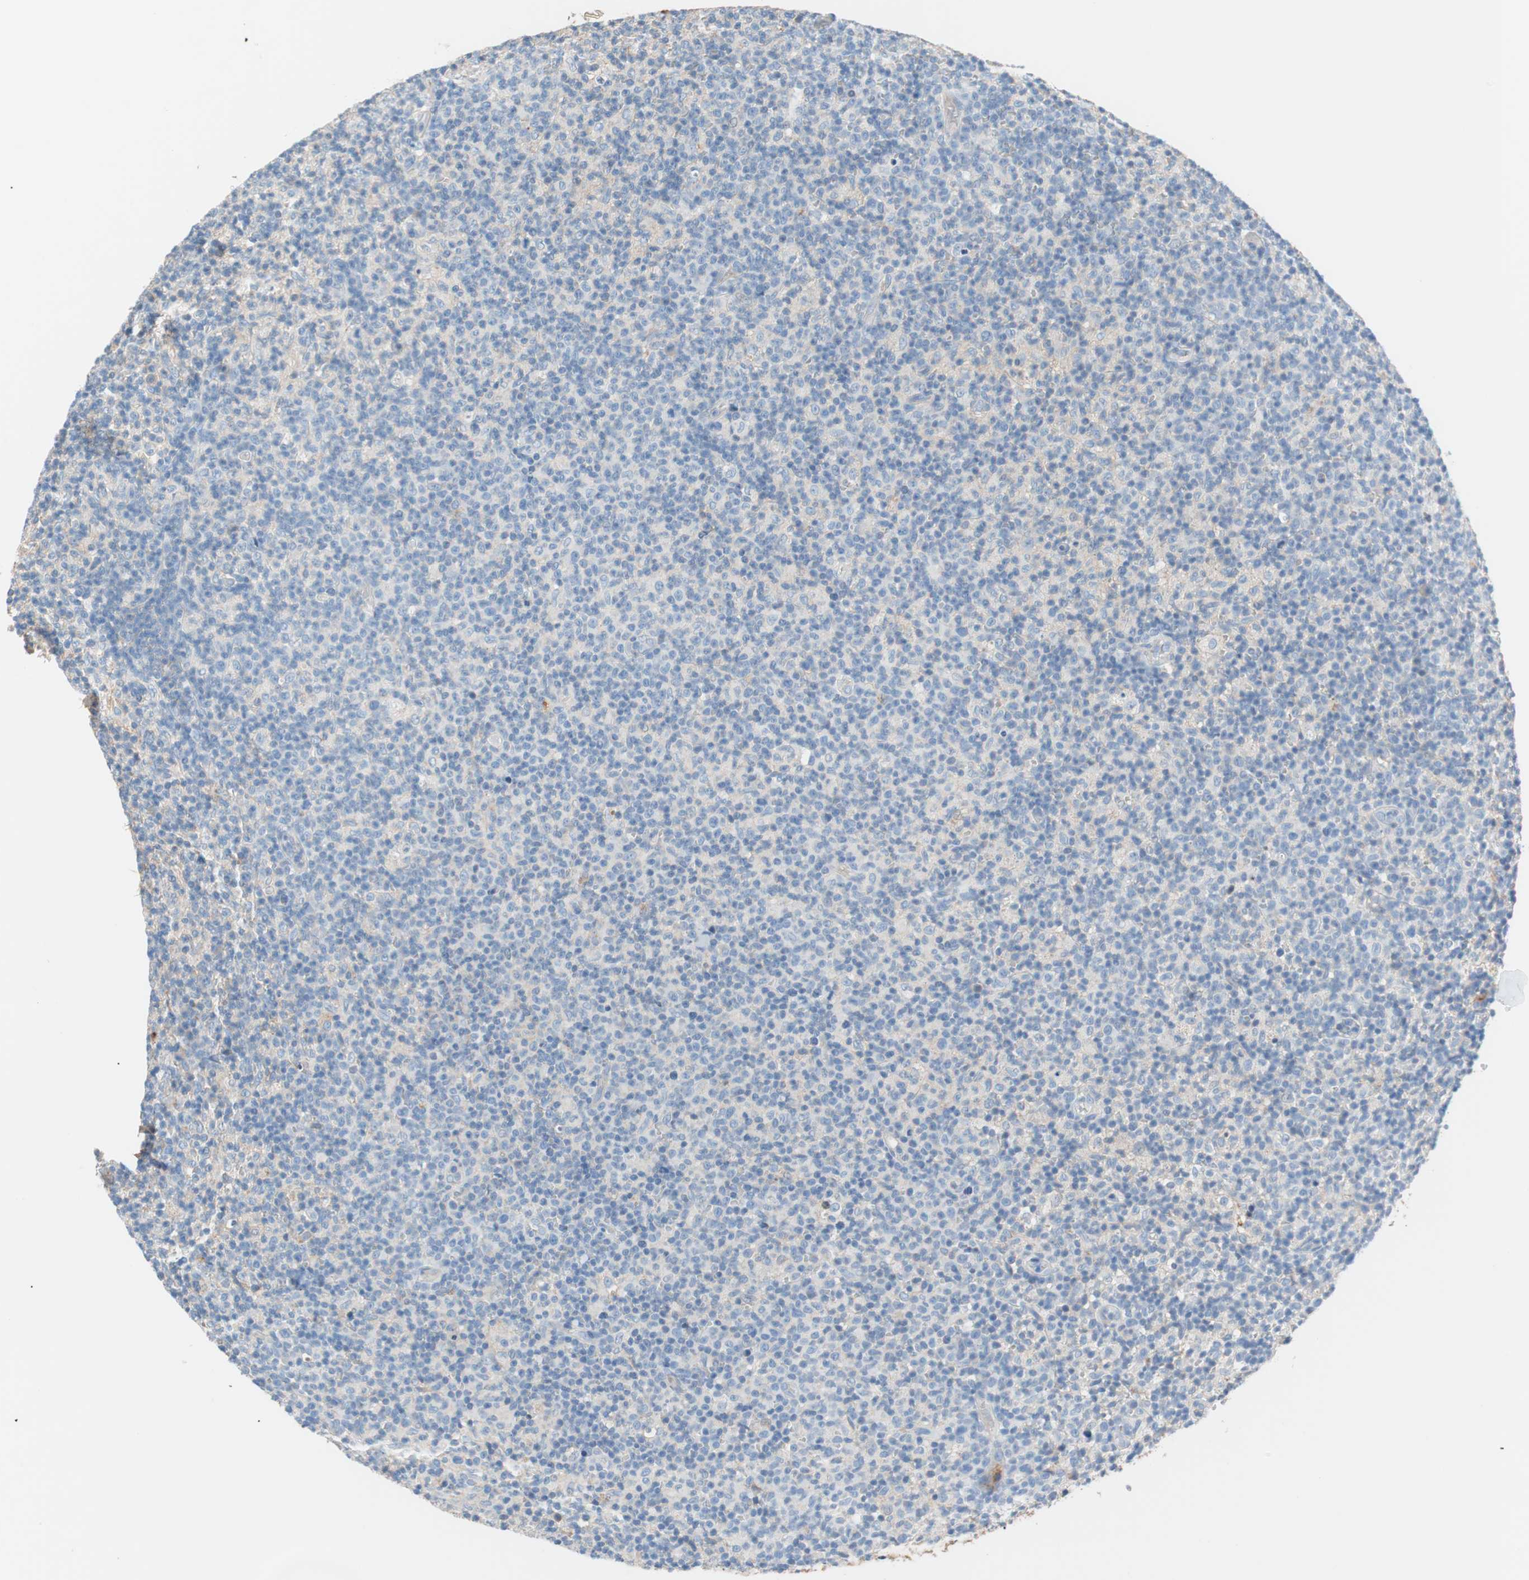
{"staining": {"intensity": "negative", "quantity": "none", "location": "none"}, "tissue": "lymph node", "cell_type": "Germinal center cells", "image_type": "normal", "snomed": [{"axis": "morphology", "description": "Normal tissue, NOS"}, {"axis": "morphology", "description": "Inflammation, NOS"}, {"axis": "topography", "description": "Lymph node"}], "caption": "Protein analysis of normal lymph node shows no significant expression in germinal center cells.", "gene": "RBP4", "patient": {"sex": "male", "age": 55}}